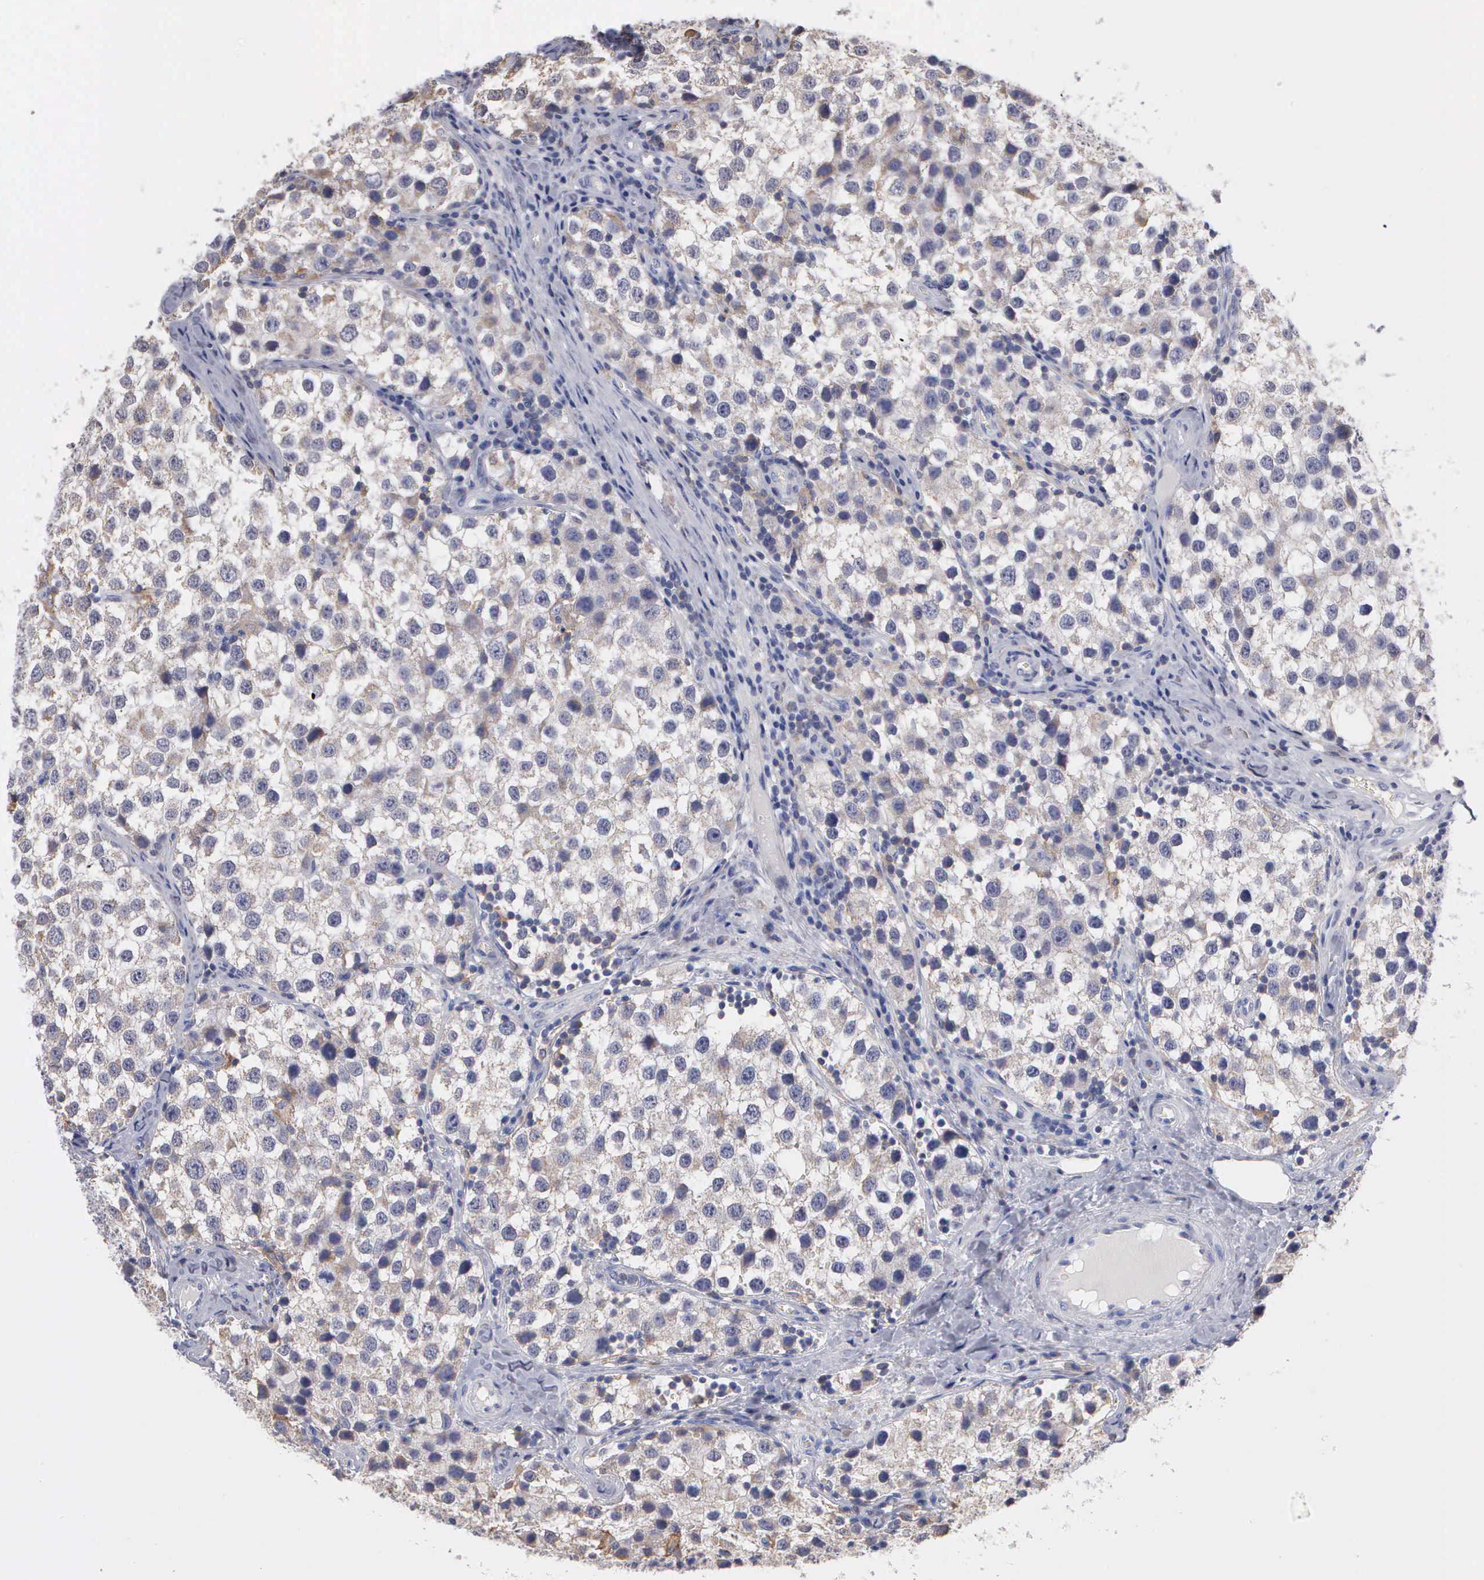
{"staining": {"intensity": "negative", "quantity": "none", "location": "none"}, "tissue": "testis cancer", "cell_type": "Tumor cells", "image_type": "cancer", "snomed": [{"axis": "morphology", "description": "Seminoma, NOS"}, {"axis": "topography", "description": "Testis"}], "caption": "Testis cancer stained for a protein using immunohistochemistry shows no expression tumor cells.", "gene": "PTGS2", "patient": {"sex": "male", "age": 39}}